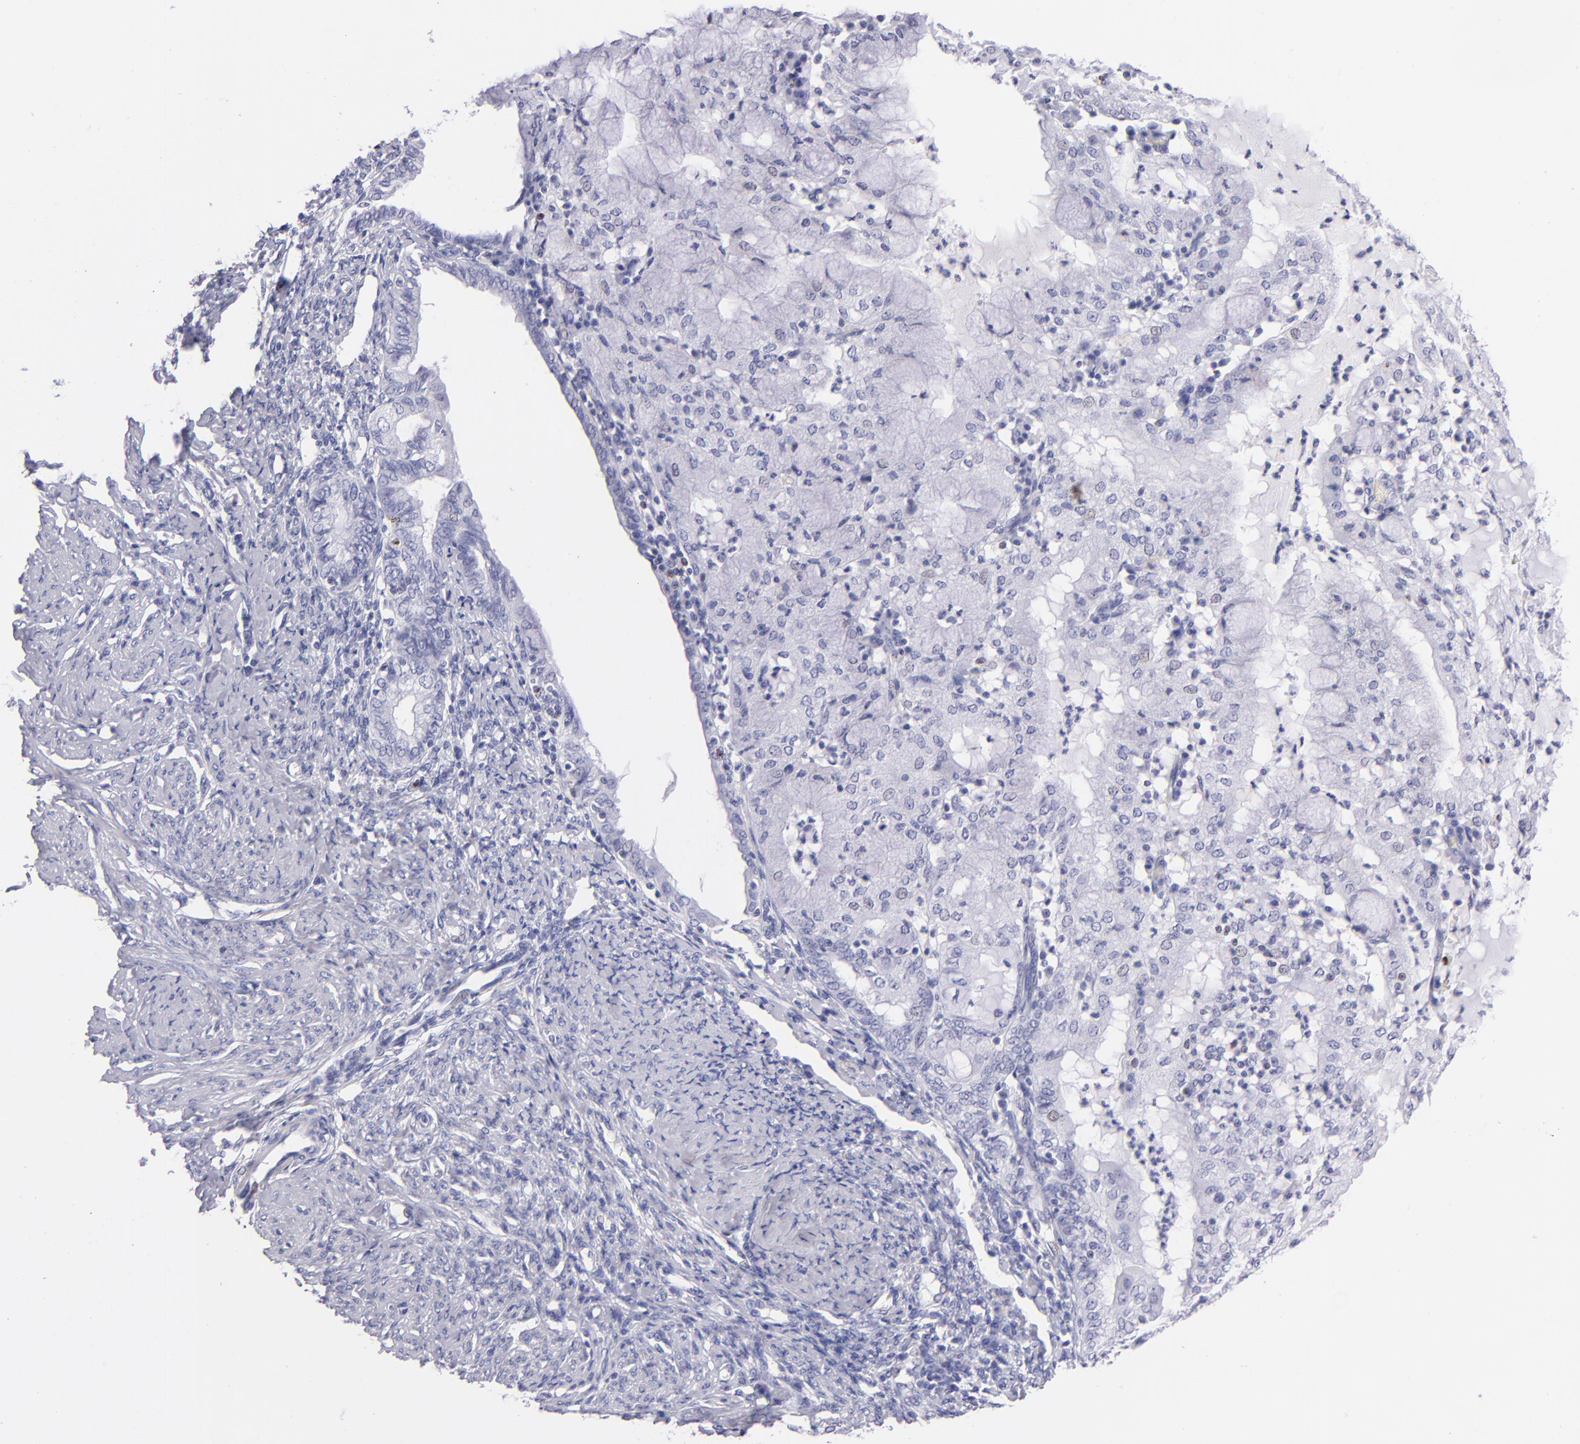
{"staining": {"intensity": "negative", "quantity": "none", "location": "none"}, "tissue": "endometrial cancer", "cell_type": "Tumor cells", "image_type": "cancer", "snomed": [{"axis": "morphology", "description": "Adenocarcinoma, NOS"}, {"axis": "topography", "description": "Endometrium"}], "caption": "An image of human endometrial cancer is negative for staining in tumor cells.", "gene": "PRF1", "patient": {"sex": "female", "age": 63}}